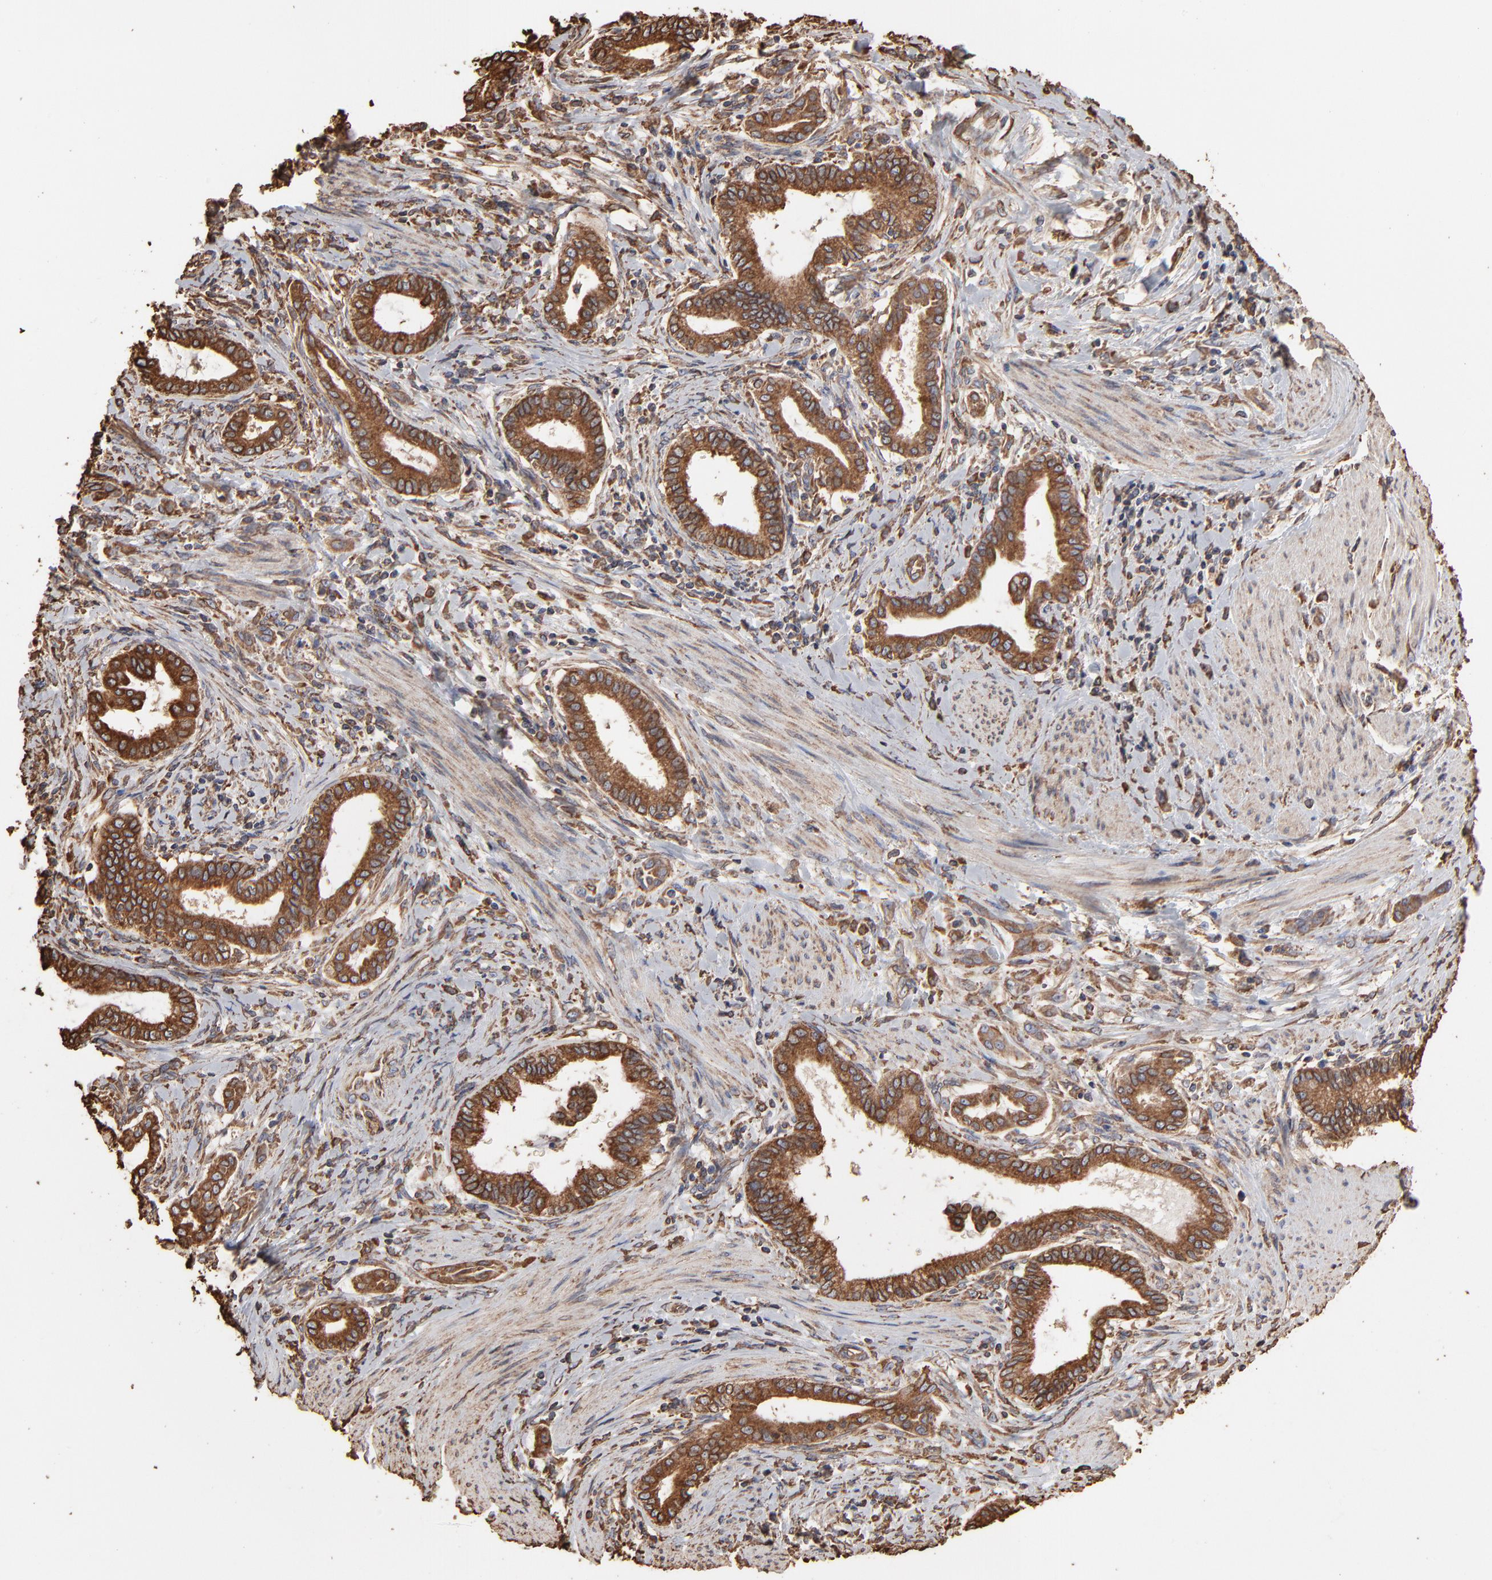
{"staining": {"intensity": "moderate", "quantity": ">75%", "location": "cytoplasmic/membranous"}, "tissue": "pancreatic cancer", "cell_type": "Tumor cells", "image_type": "cancer", "snomed": [{"axis": "morphology", "description": "Adenocarcinoma, NOS"}, {"axis": "topography", "description": "Pancreas"}], "caption": "Human pancreatic adenocarcinoma stained for a protein (brown) shows moderate cytoplasmic/membranous positive positivity in about >75% of tumor cells.", "gene": "PDIA3", "patient": {"sex": "female", "age": 64}}